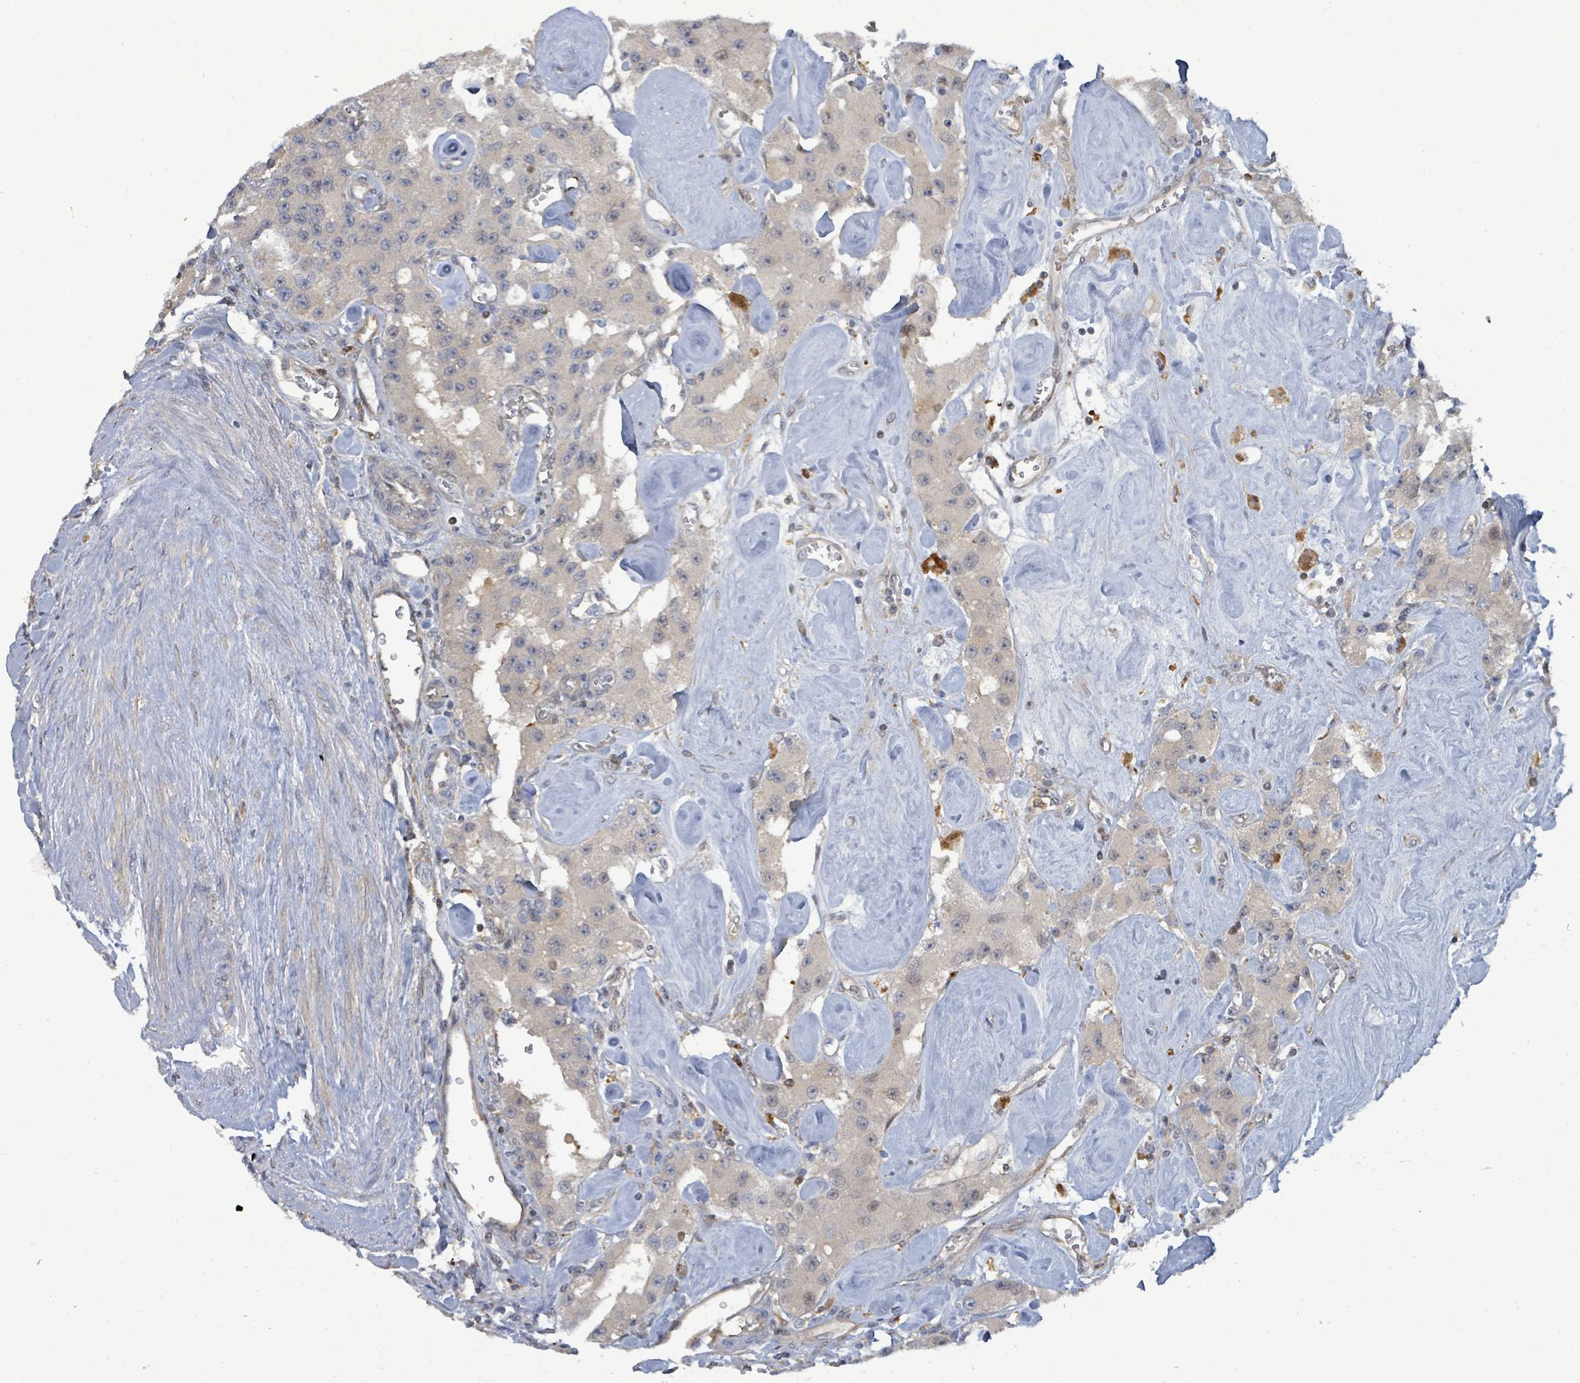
{"staining": {"intensity": "negative", "quantity": "none", "location": "none"}, "tissue": "carcinoid", "cell_type": "Tumor cells", "image_type": "cancer", "snomed": [{"axis": "morphology", "description": "Carcinoid, malignant, NOS"}, {"axis": "topography", "description": "Pancreas"}], "caption": "Immunohistochemistry (IHC) photomicrograph of human carcinoid (malignant) stained for a protein (brown), which exhibits no positivity in tumor cells.", "gene": "PGAM1", "patient": {"sex": "male", "age": 41}}